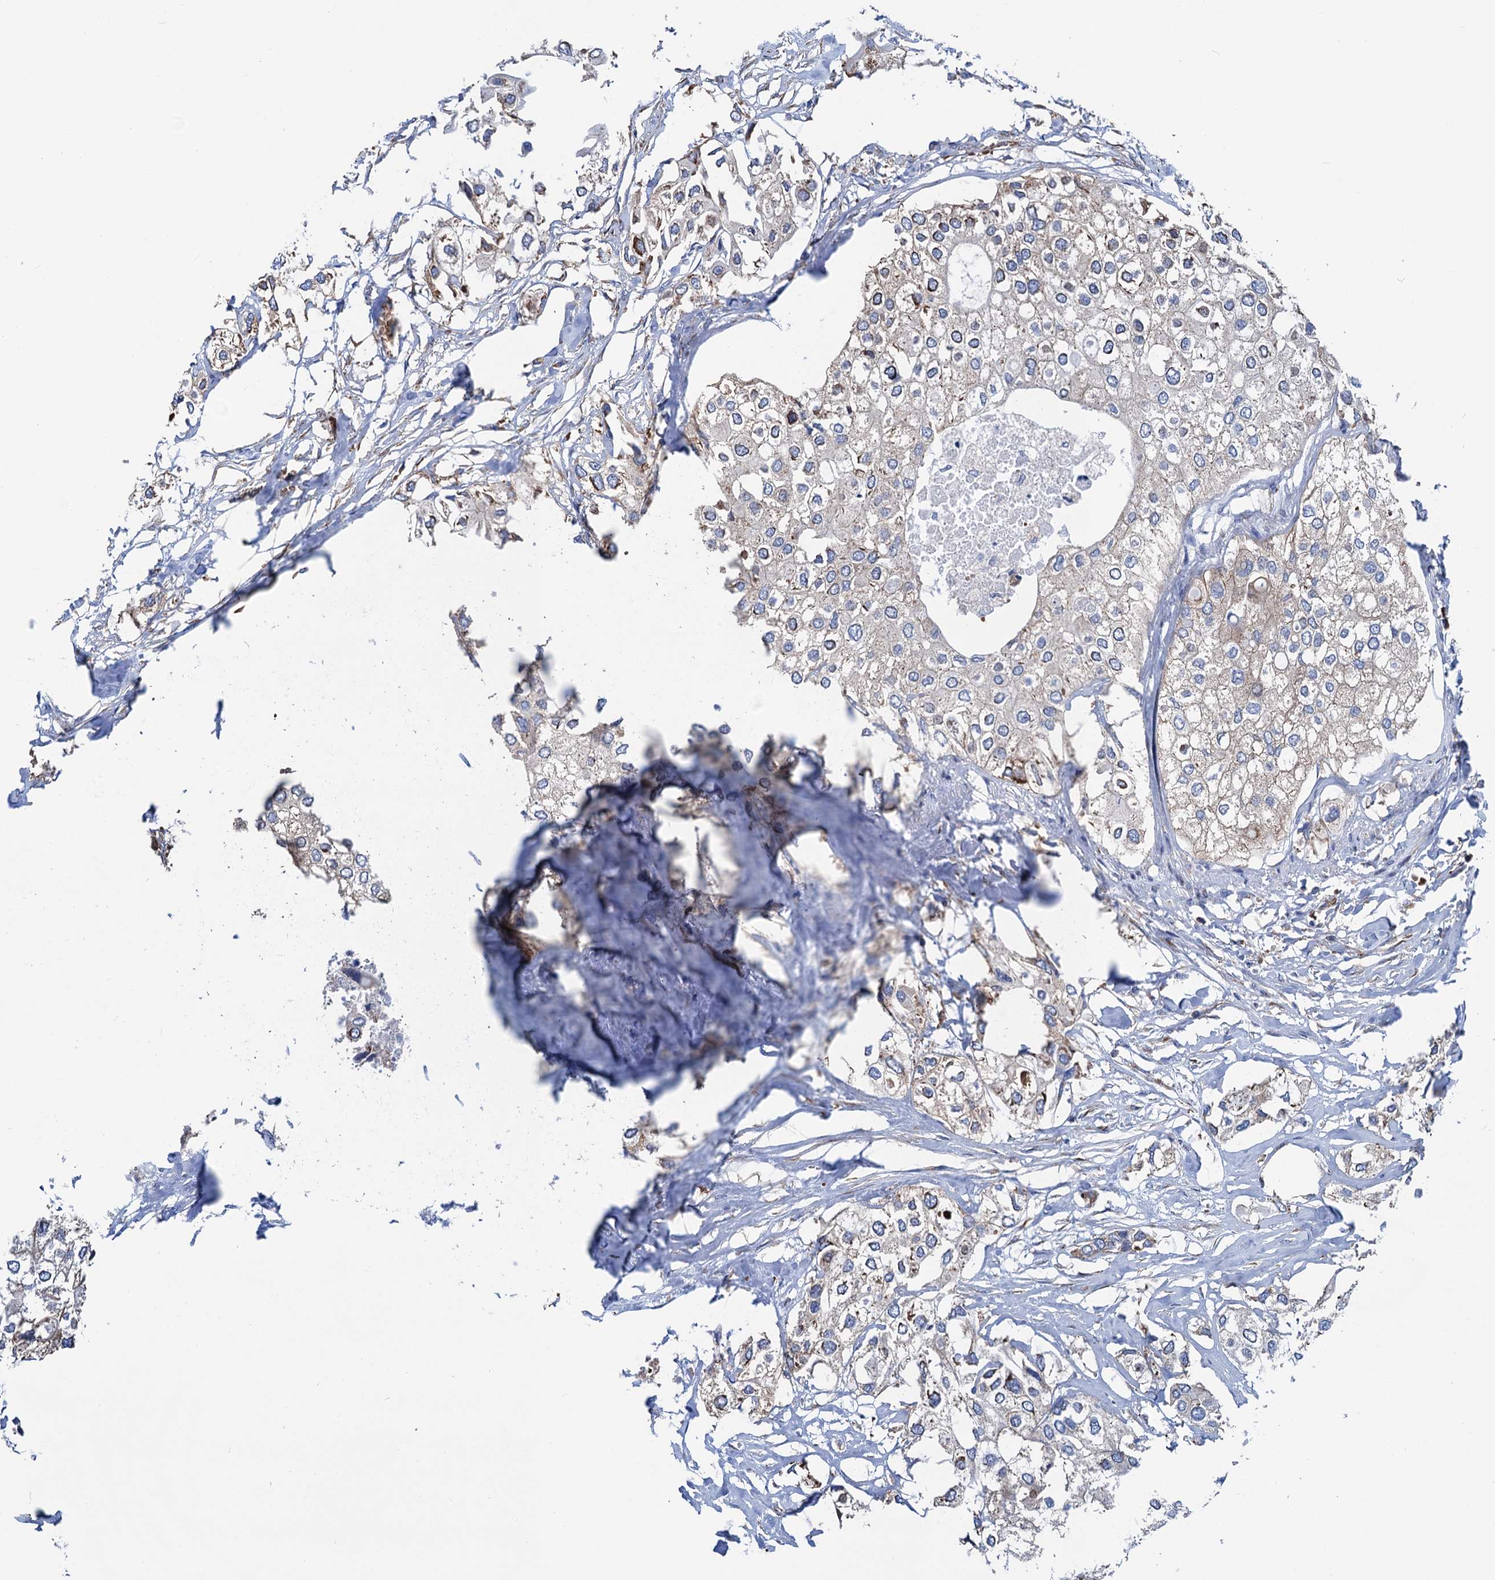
{"staining": {"intensity": "weak", "quantity": "25%-75%", "location": "cytoplasmic/membranous"}, "tissue": "urothelial cancer", "cell_type": "Tumor cells", "image_type": "cancer", "snomed": [{"axis": "morphology", "description": "Urothelial carcinoma, High grade"}, {"axis": "topography", "description": "Urinary bladder"}], "caption": "High-power microscopy captured an immunohistochemistry (IHC) micrograph of urothelial cancer, revealing weak cytoplasmic/membranous staining in about 25%-75% of tumor cells.", "gene": "SLC12A7", "patient": {"sex": "male", "age": 64}}